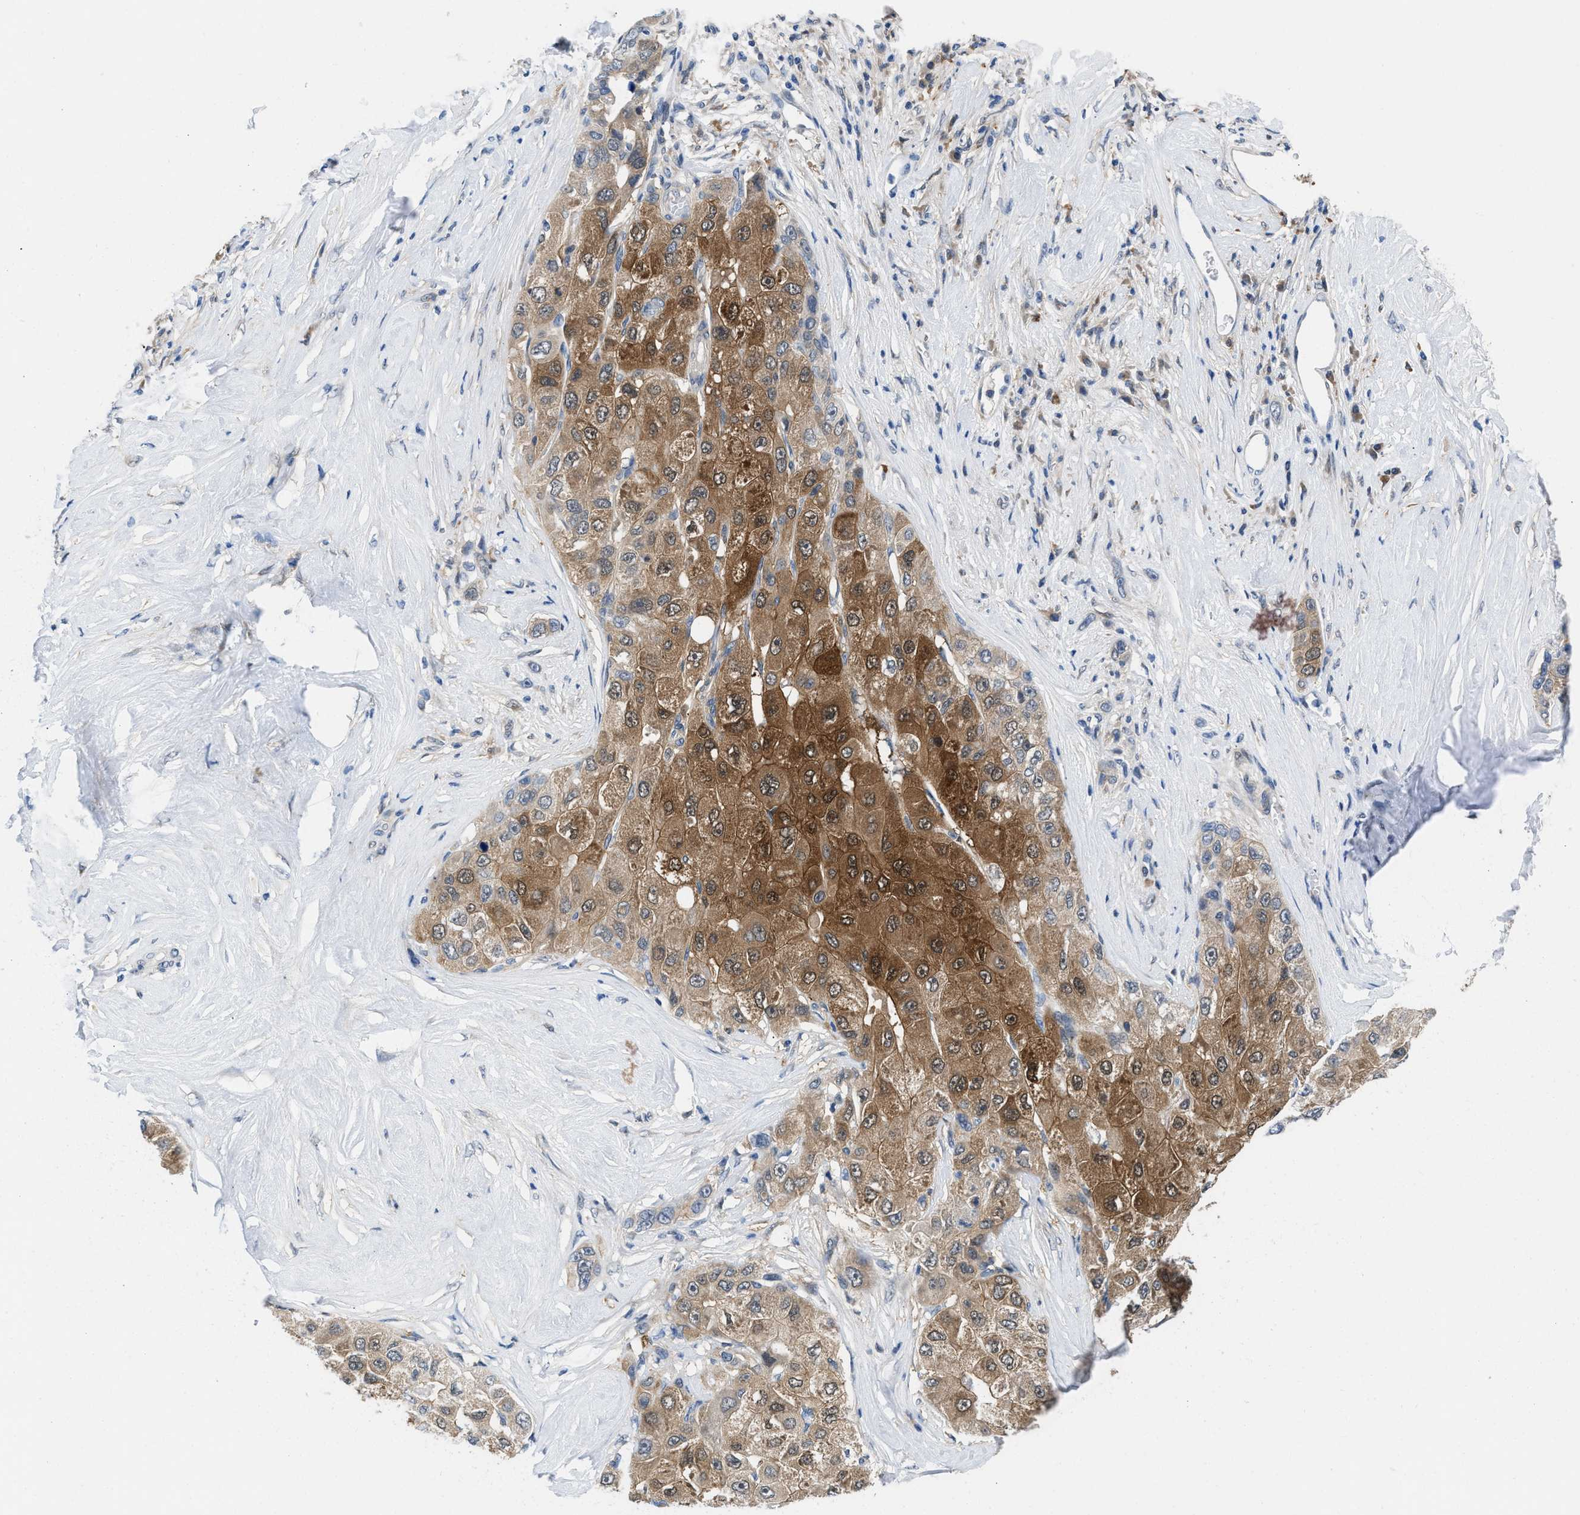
{"staining": {"intensity": "moderate", "quantity": ">75%", "location": "cytoplasmic/membranous,nuclear"}, "tissue": "liver cancer", "cell_type": "Tumor cells", "image_type": "cancer", "snomed": [{"axis": "morphology", "description": "Carcinoma, Hepatocellular, NOS"}, {"axis": "topography", "description": "Liver"}], "caption": "Human hepatocellular carcinoma (liver) stained with a brown dye exhibits moderate cytoplasmic/membranous and nuclear positive positivity in approximately >75% of tumor cells.", "gene": "CBR1", "patient": {"sex": "male", "age": 80}}